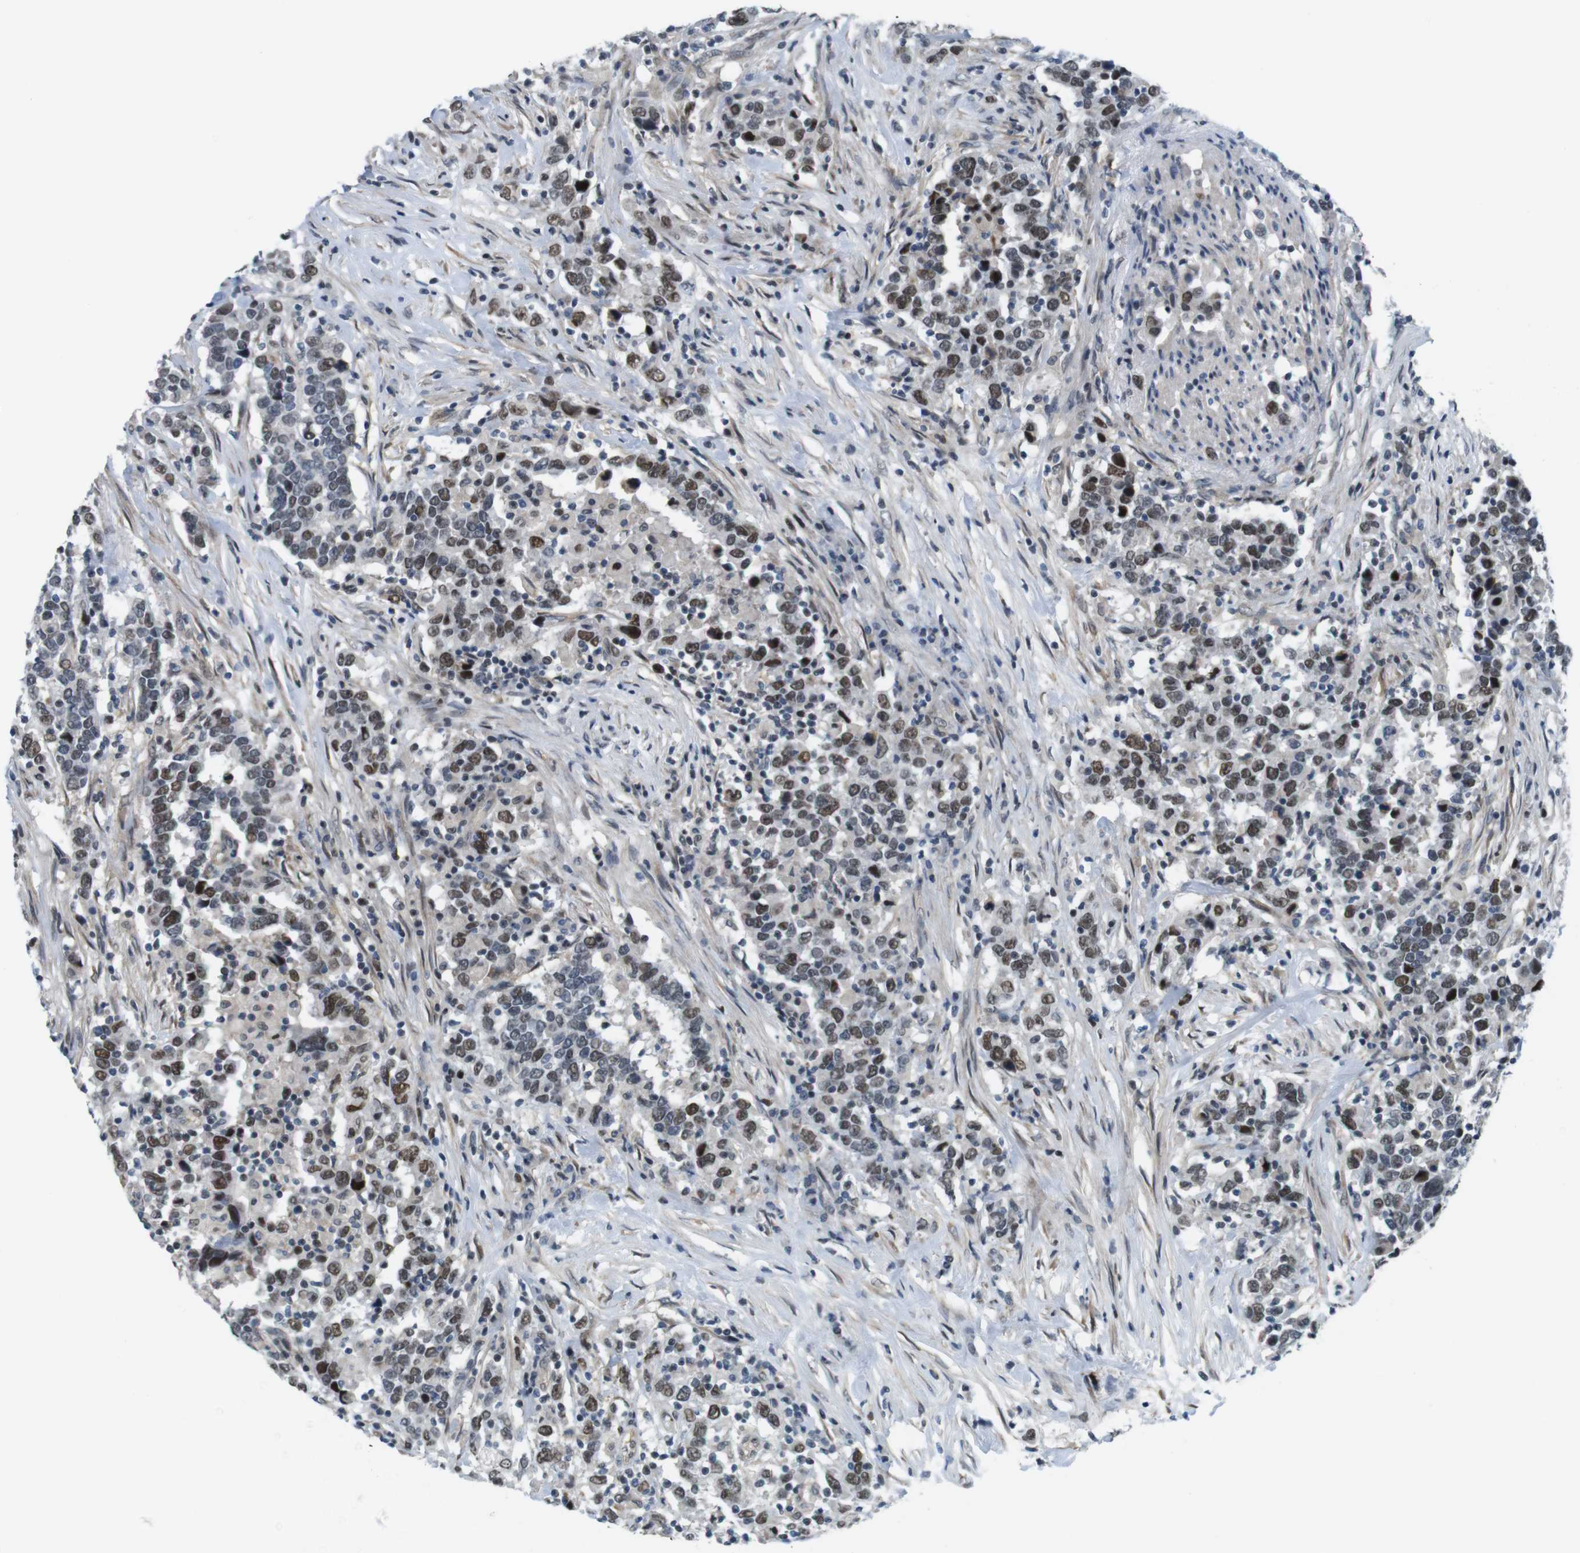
{"staining": {"intensity": "moderate", "quantity": "25%-75%", "location": "nuclear"}, "tissue": "urothelial cancer", "cell_type": "Tumor cells", "image_type": "cancer", "snomed": [{"axis": "morphology", "description": "Urothelial carcinoma, High grade"}, {"axis": "topography", "description": "Urinary bladder"}], "caption": "Urothelial carcinoma (high-grade) stained with DAB (3,3'-diaminobenzidine) immunohistochemistry shows medium levels of moderate nuclear staining in approximately 25%-75% of tumor cells.", "gene": "SMCO2", "patient": {"sex": "male", "age": 61}}